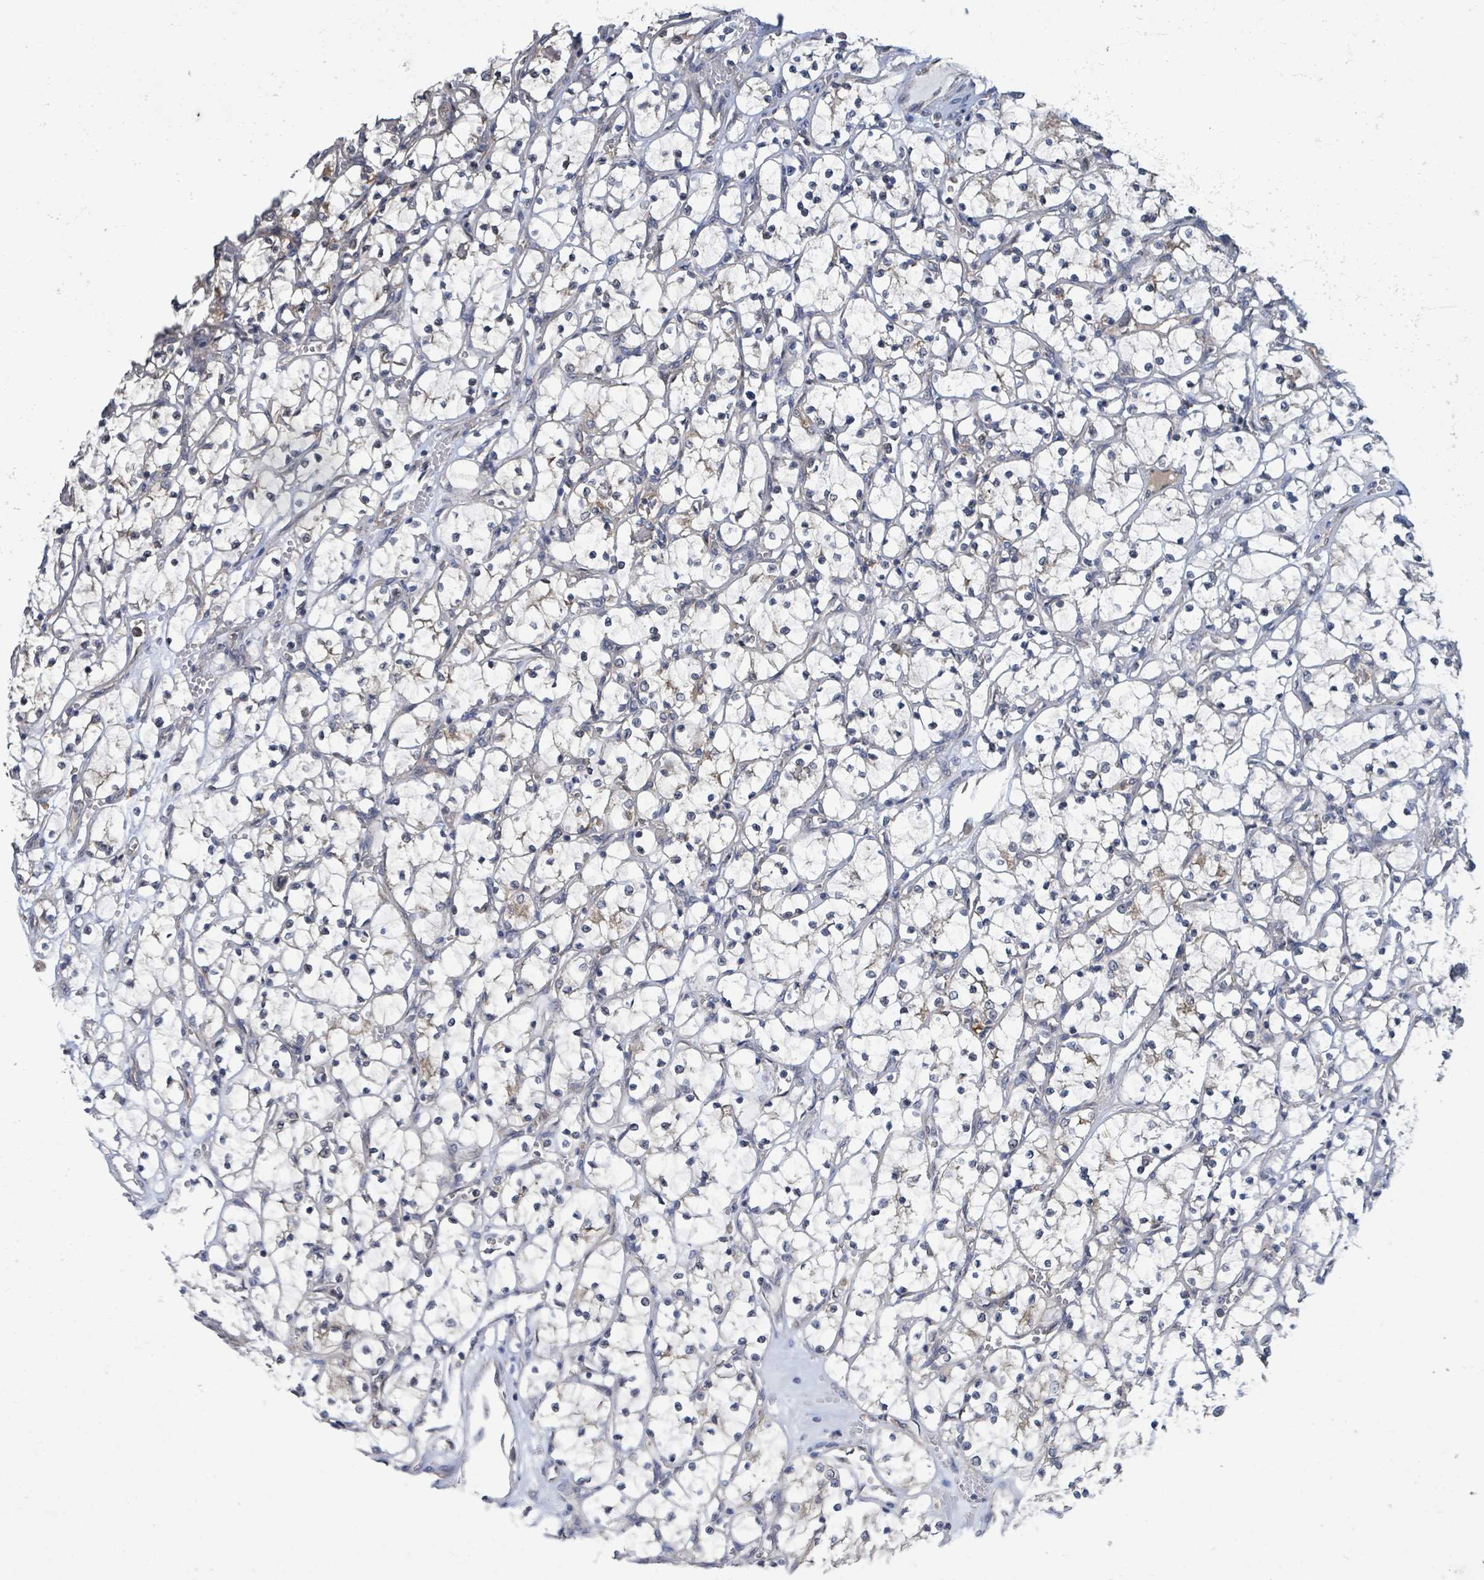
{"staining": {"intensity": "weak", "quantity": "<25%", "location": "cytoplasmic/membranous"}, "tissue": "renal cancer", "cell_type": "Tumor cells", "image_type": "cancer", "snomed": [{"axis": "morphology", "description": "Adenocarcinoma, NOS"}, {"axis": "topography", "description": "Kidney"}], "caption": "The micrograph reveals no staining of tumor cells in renal adenocarcinoma.", "gene": "CCDC121", "patient": {"sex": "female", "age": 69}}